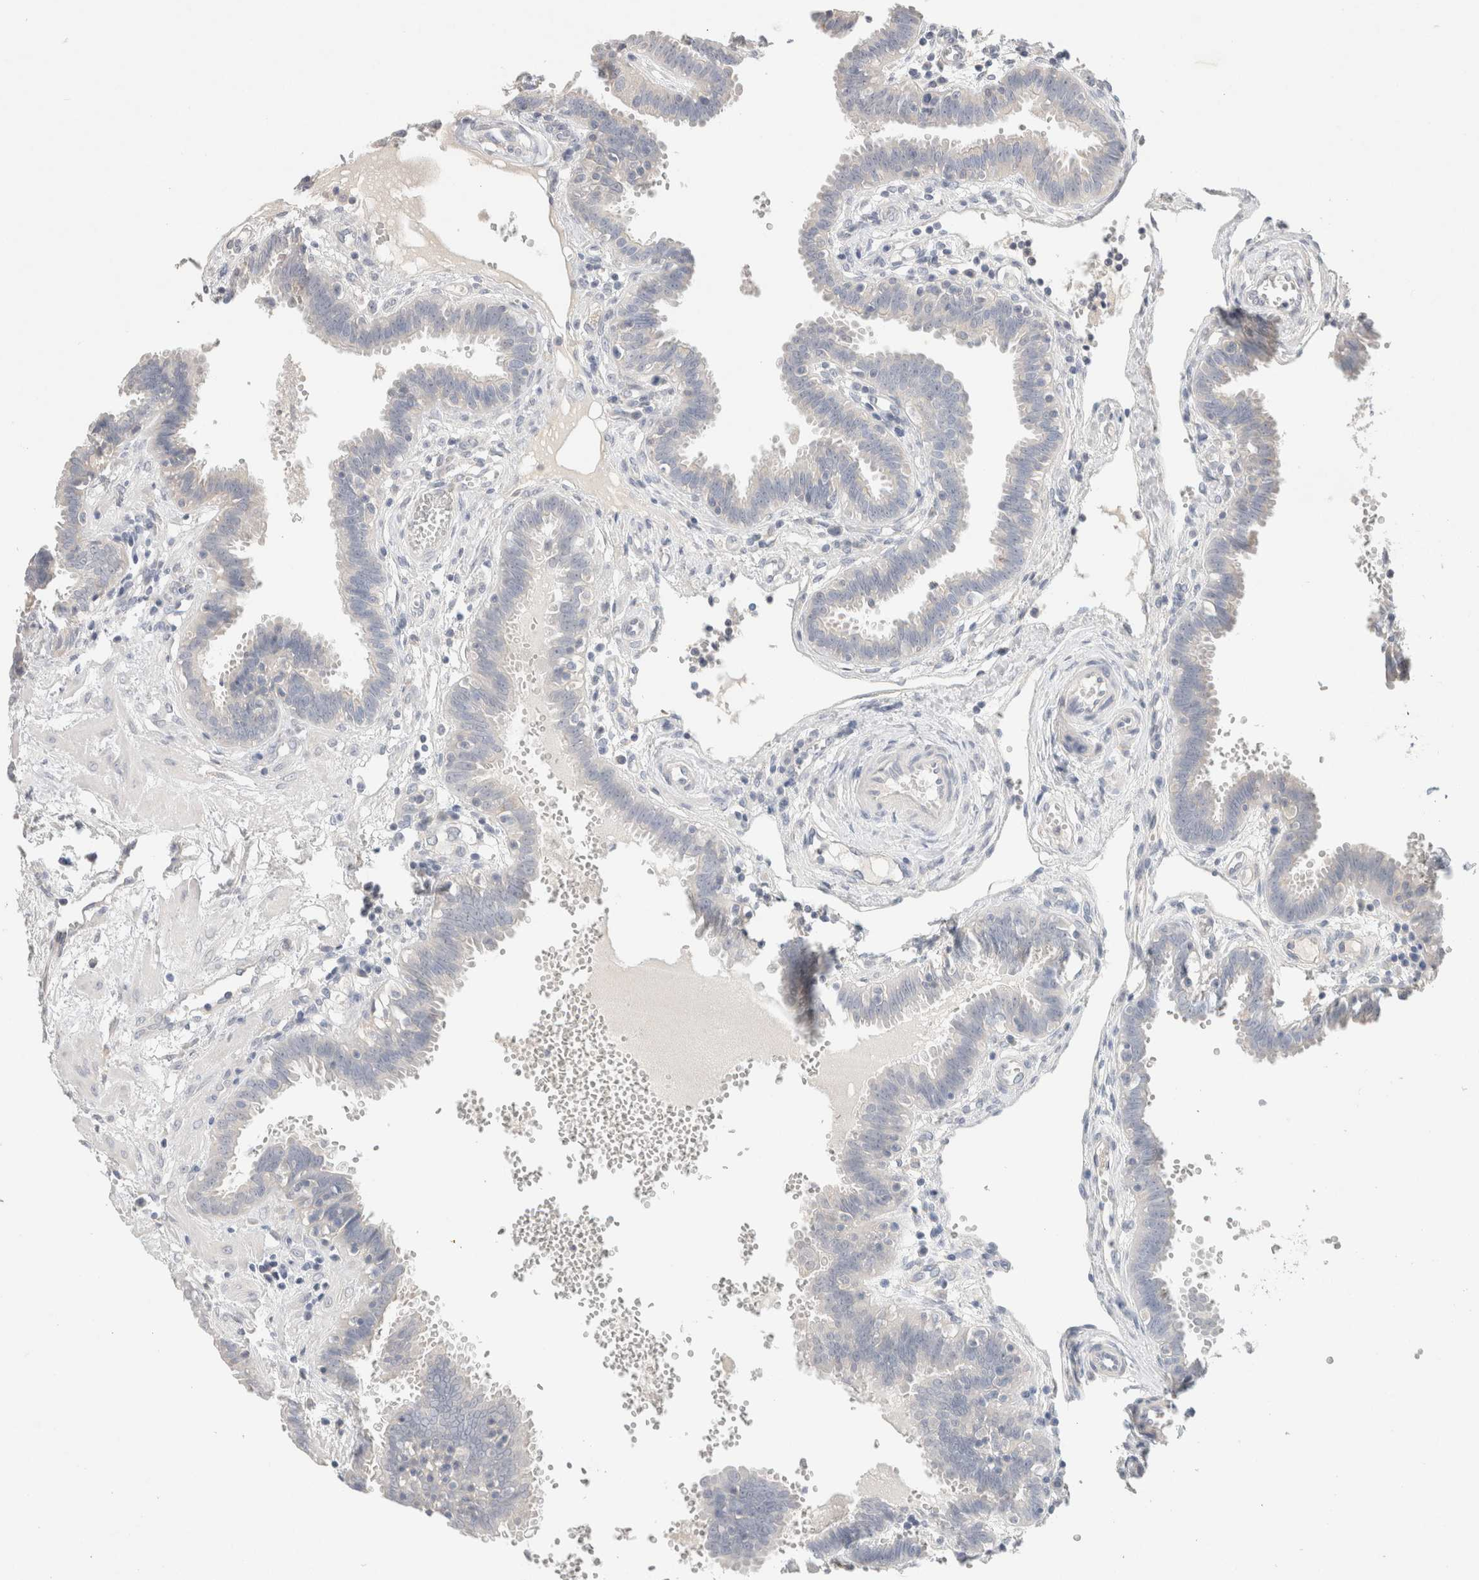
{"staining": {"intensity": "negative", "quantity": "none", "location": "none"}, "tissue": "fallopian tube", "cell_type": "Glandular cells", "image_type": "normal", "snomed": [{"axis": "morphology", "description": "Normal tissue, NOS"}, {"axis": "topography", "description": "Fallopian tube"}, {"axis": "topography", "description": "Placenta"}], "caption": "A micrograph of fallopian tube stained for a protein reveals no brown staining in glandular cells. (Stains: DAB (3,3'-diaminobenzidine) immunohistochemistry (IHC) with hematoxylin counter stain, Microscopy: brightfield microscopy at high magnification).", "gene": "MPP2", "patient": {"sex": "female", "age": 32}}